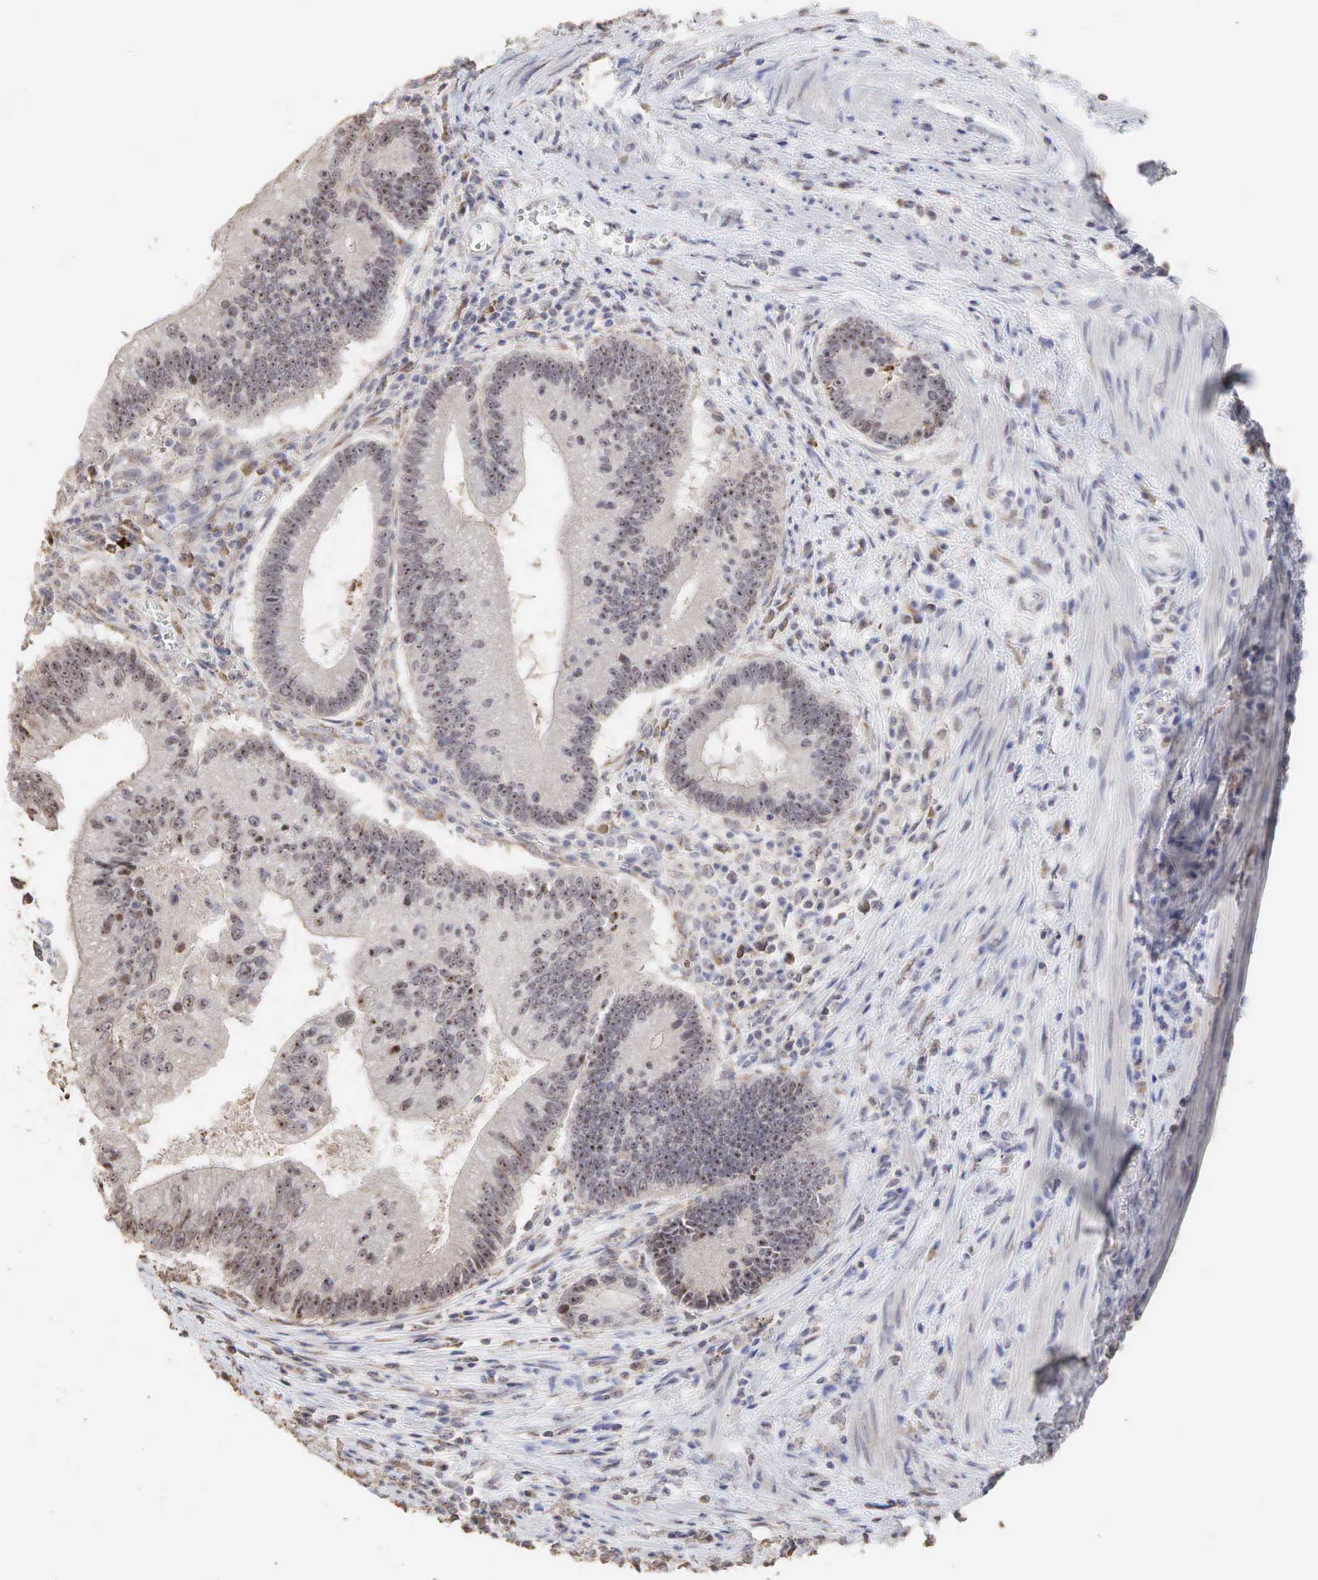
{"staining": {"intensity": "strong", "quantity": "25%-75%", "location": "cytoplasmic/membranous,nuclear"}, "tissue": "colorectal cancer", "cell_type": "Tumor cells", "image_type": "cancer", "snomed": [{"axis": "morphology", "description": "Adenocarcinoma, NOS"}, {"axis": "topography", "description": "Rectum"}], "caption": "Colorectal adenocarcinoma tissue shows strong cytoplasmic/membranous and nuclear positivity in about 25%-75% of tumor cells, visualized by immunohistochemistry.", "gene": "DKC1", "patient": {"sex": "female", "age": 81}}